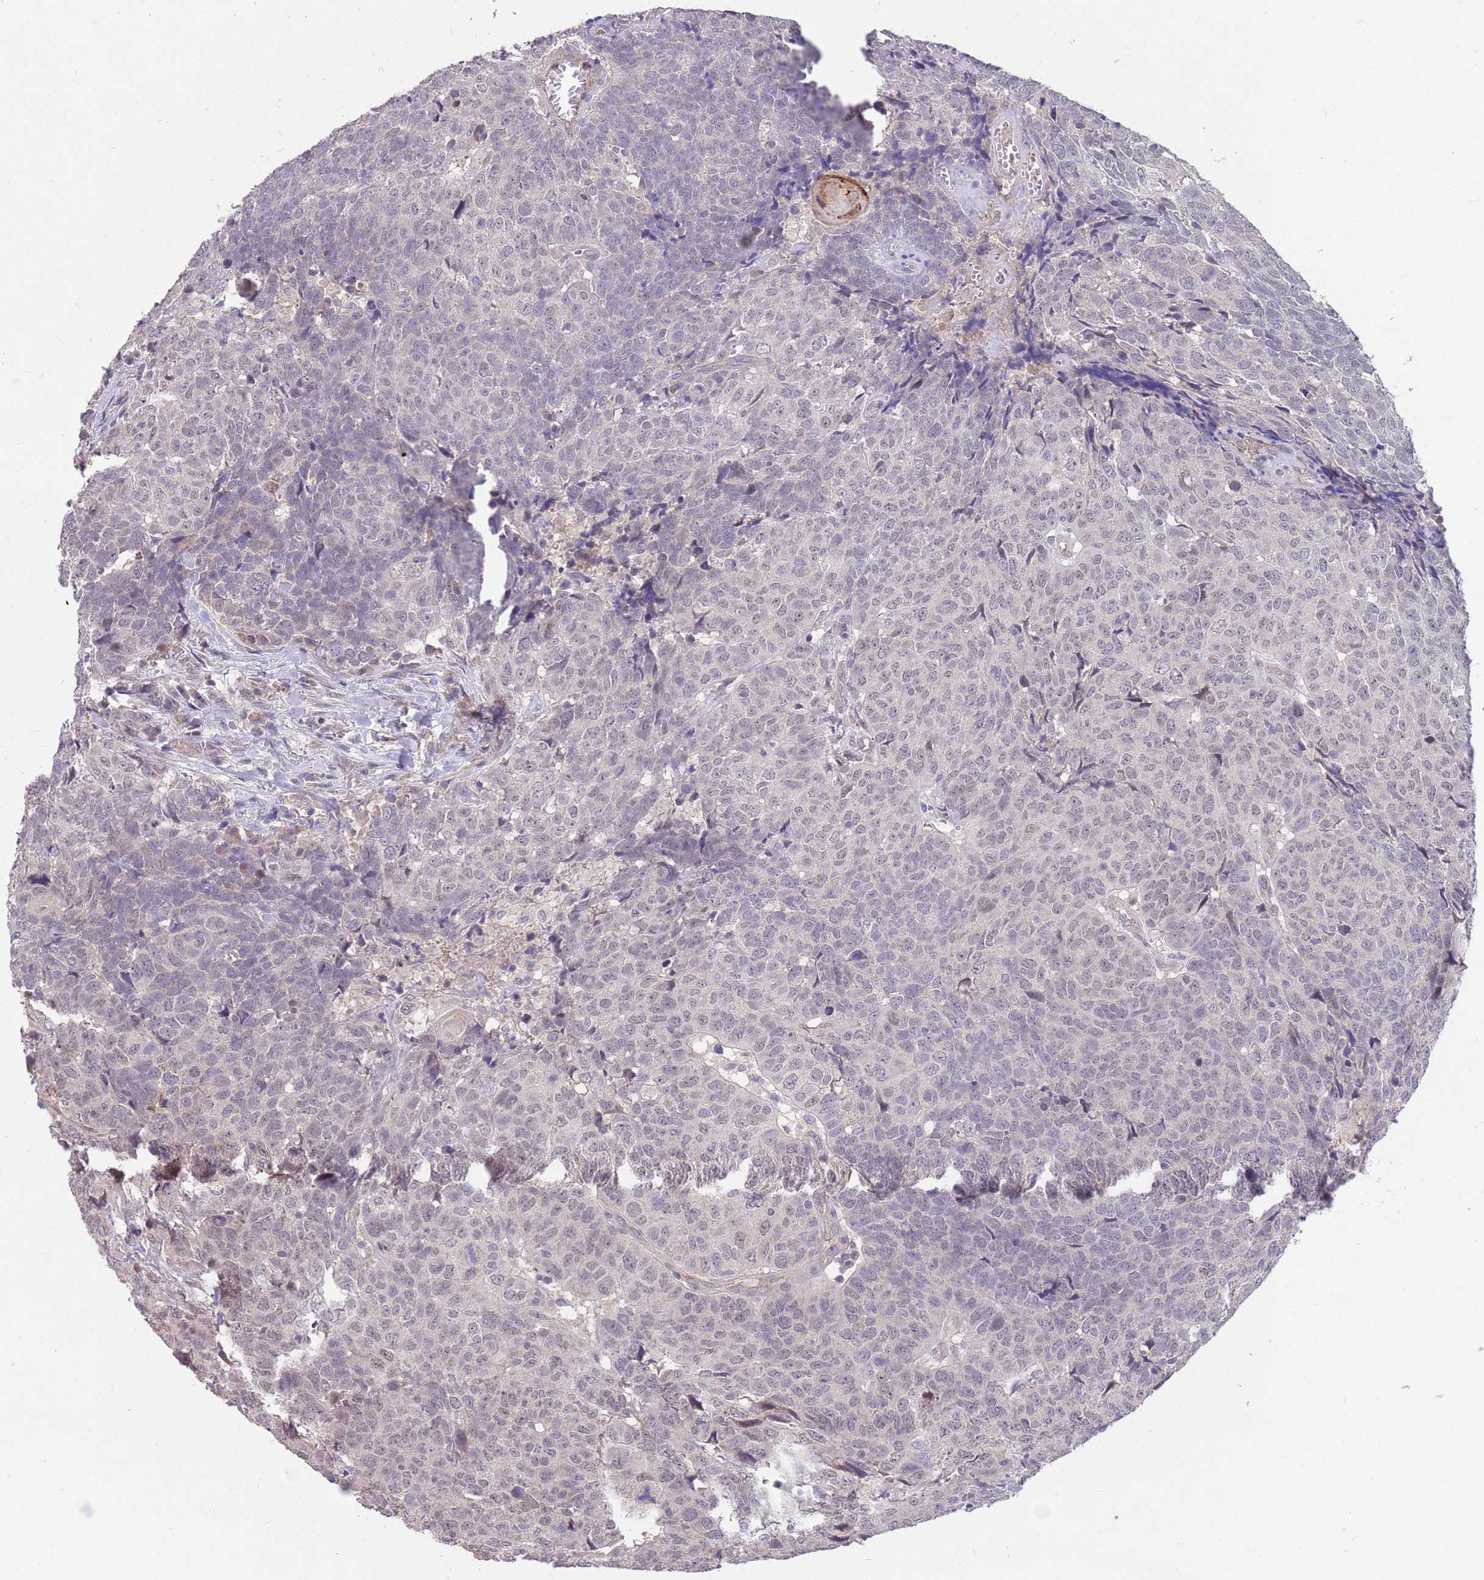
{"staining": {"intensity": "negative", "quantity": "none", "location": "none"}, "tissue": "head and neck cancer", "cell_type": "Tumor cells", "image_type": "cancer", "snomed": [{"axis": "morphology", "description": "Squamous cell carcinoma, NOS"}, {"axis": "topography", "description": "Head-Neck"}], "caption": "This is an immunohistochemistry (IHC) histopathology image of head and neck cancer. There is no staining in tumor cells.", "gene": "MEI1", "patient": {"sex": "male", "age": 66}}